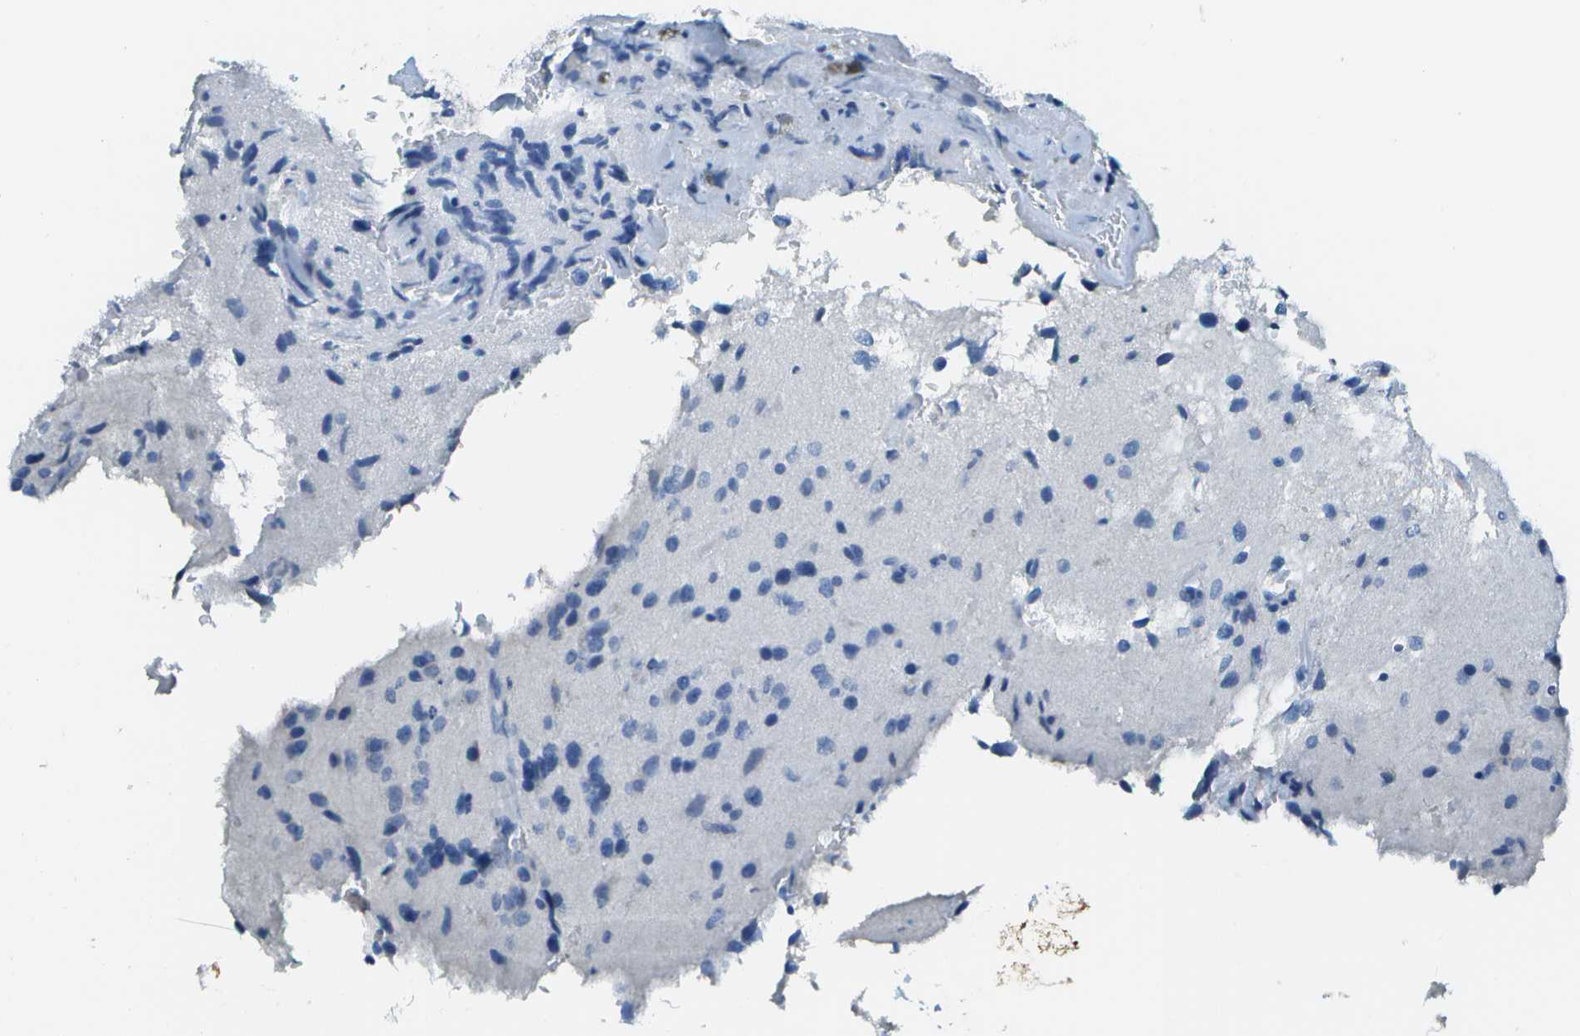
{"staining": {"intensity": "negative", "quantity": "none", "location": "none"}, "tissue": "glioma", "cell_type": "Tumor cells", "image_type": "cancer", "snomed": [{"axis": "morphology", "description": "Glioma, malignant, High grade"}, {"axis": "topography", "description": "Brain"}], "caption": "Tumor cells show no significant protein expression in malignant glioma (high-grade).", "gene": "C1S", "patient": {"sex": "female", "age": 58}}